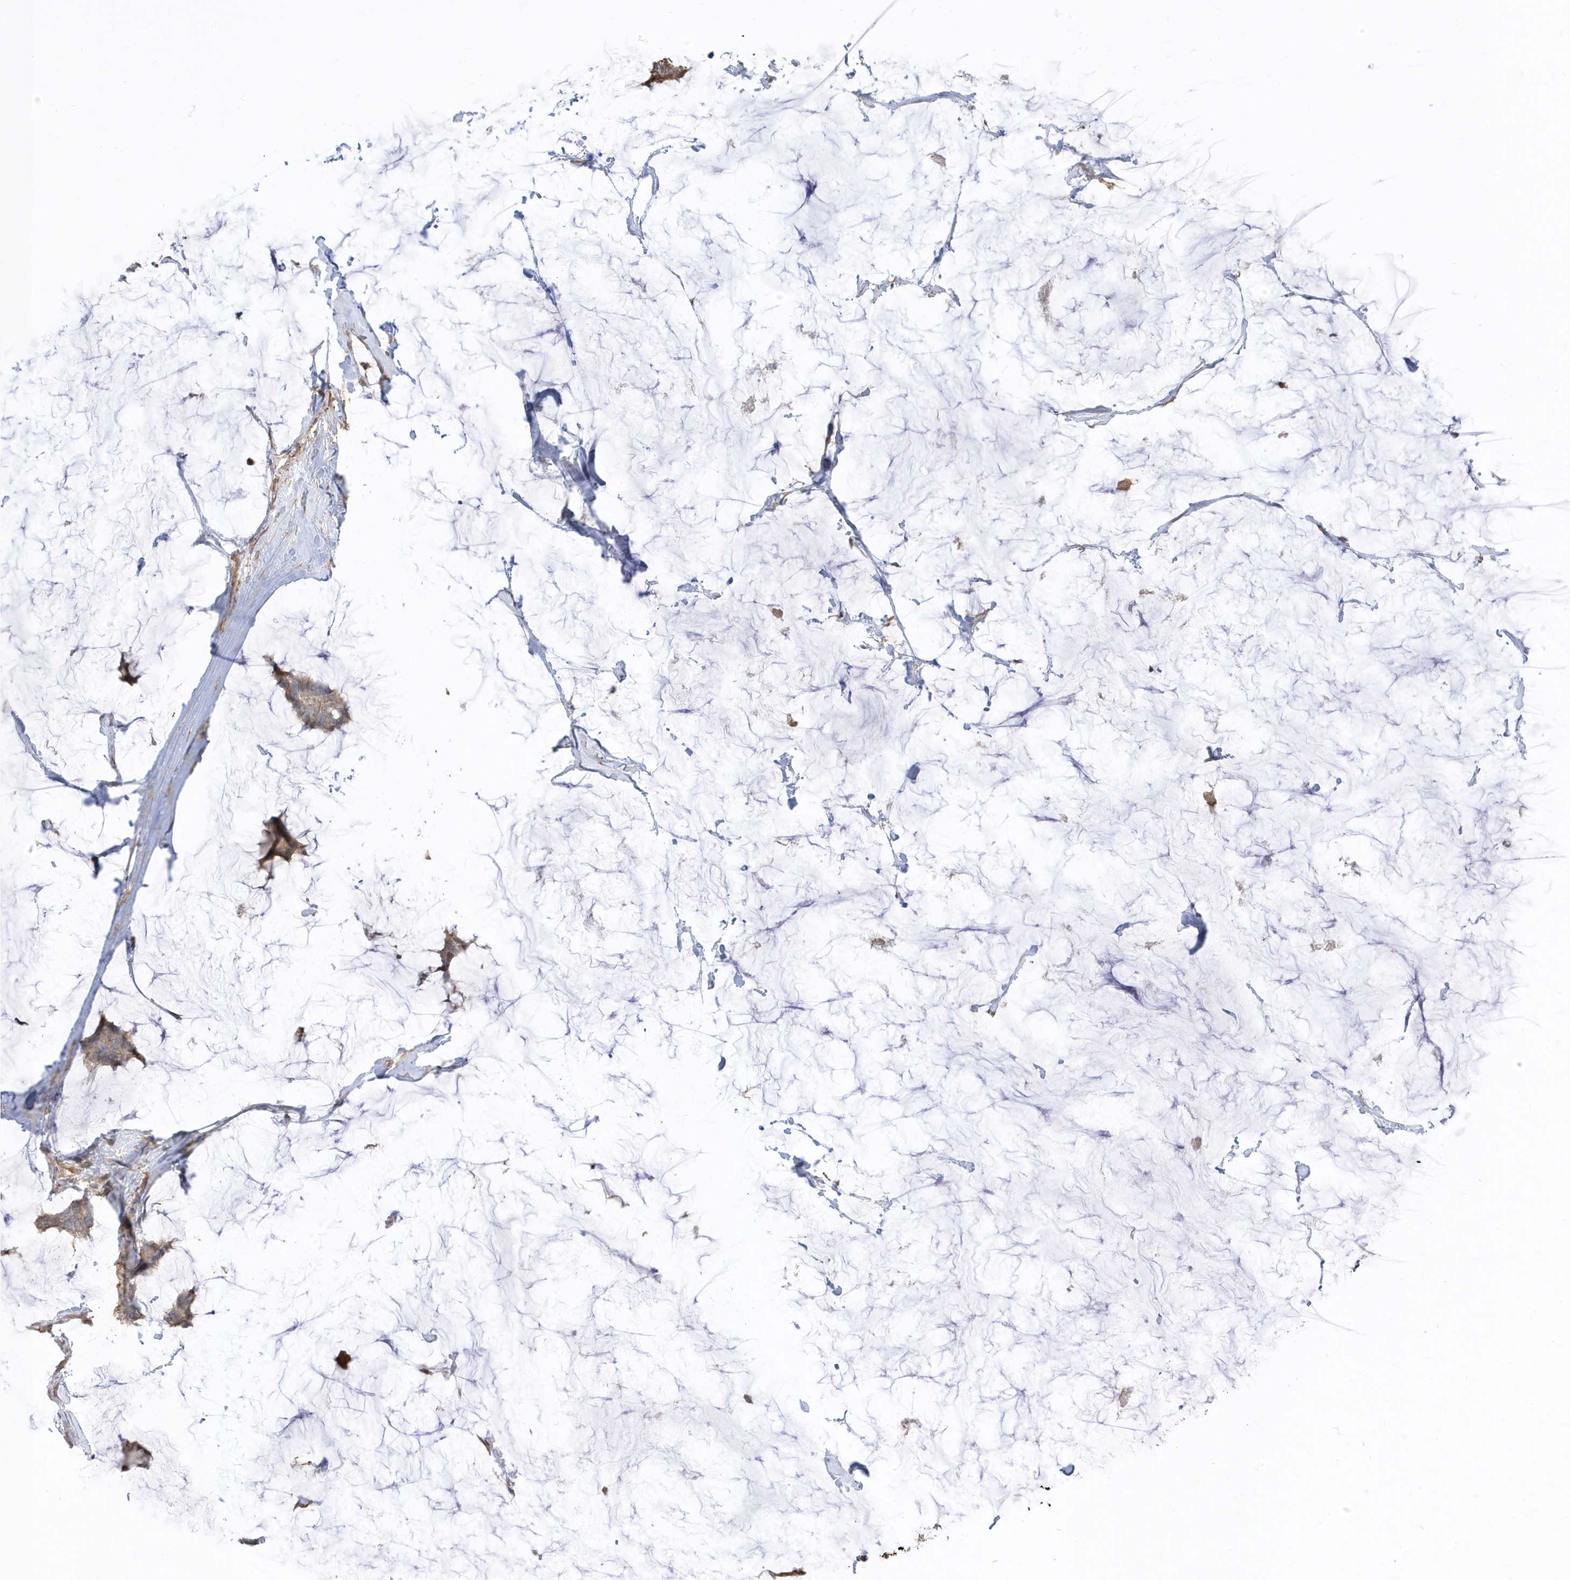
{"staining": {"intensity": "weak", "quantity": "25%-75%", "location": "cytoplasmic/membranous"}, "tissue": "breast cancer", "cell_type": "Tumor cells", "image_type": "cancer", "snomed": [{"axis": "morphology", "description": "Duct carcinoma"}, {"axis": "topography", "description": "Breast"}], "caption": "Protein expression by IHC displays weak cytoplasmic/membranous staining in about 25%-75% of tumor cells in infiltrating ductal carcinoma (breast). Using DAB (3,3'-diaminobenzidine) (brown) and hematoxylin (blue) stains, captured at high magnification using brightfield microscopy.", "gene": "ZBTB8A", "patient": {"sex": "female", "age": 93}}